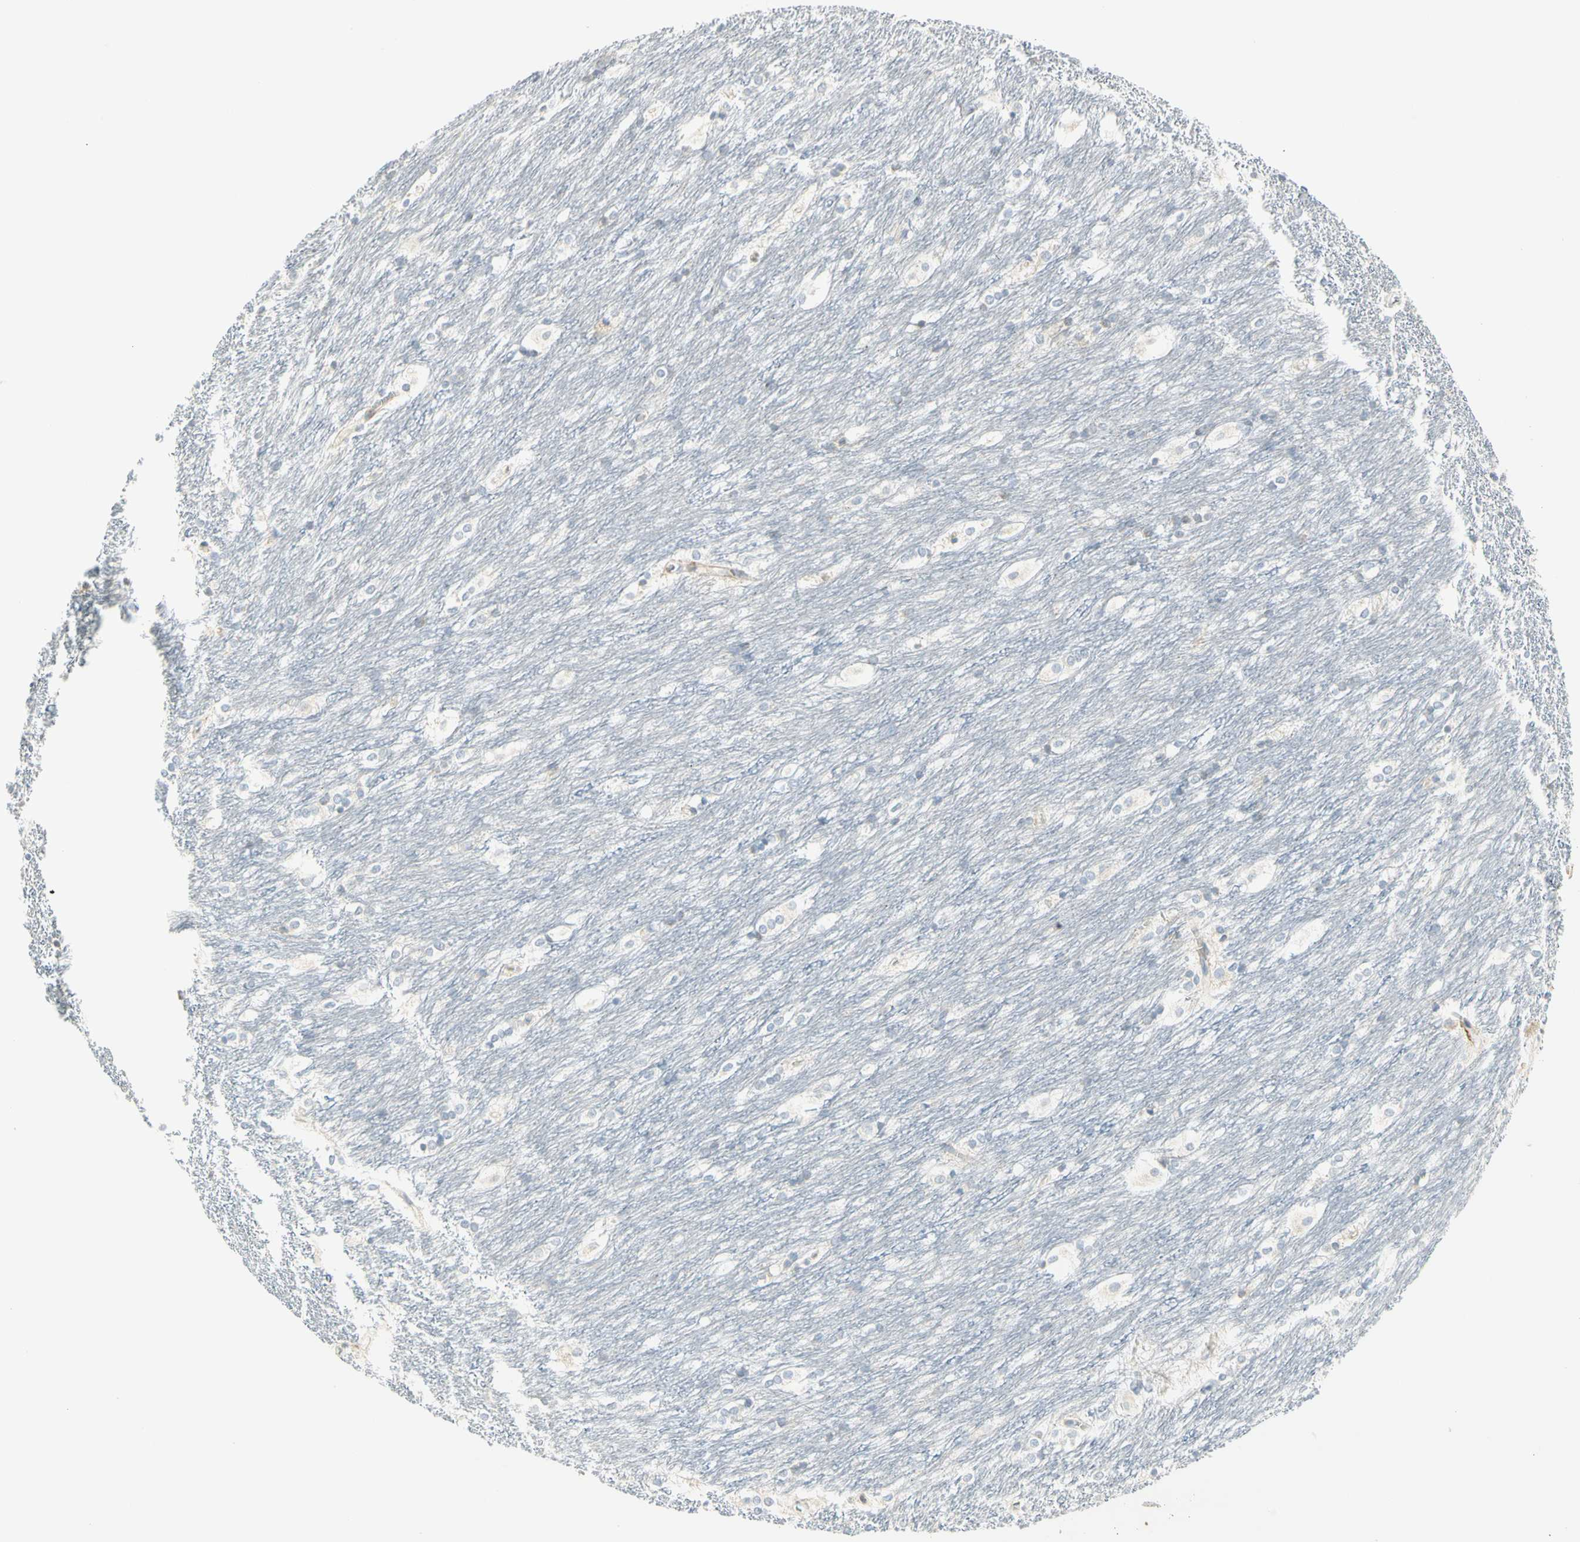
{"staining": {"intensity": "negative", "quantity": "none", "location": "none"}, "tissue": "caudate", "cell_type": "Glial cells", "image_type": "normal", "snomed": [{"axis": "morphology", "description": "Normal tissue, NOS"}, {"axis": "topography", "description": "Lateral ventricle wall"}], "caption": "Histopathology image shows no protein positivity in glial cells of unremarkable caudate.", "gene": "TNFSF11", "patient": {"sex": "female", "age": 19}}